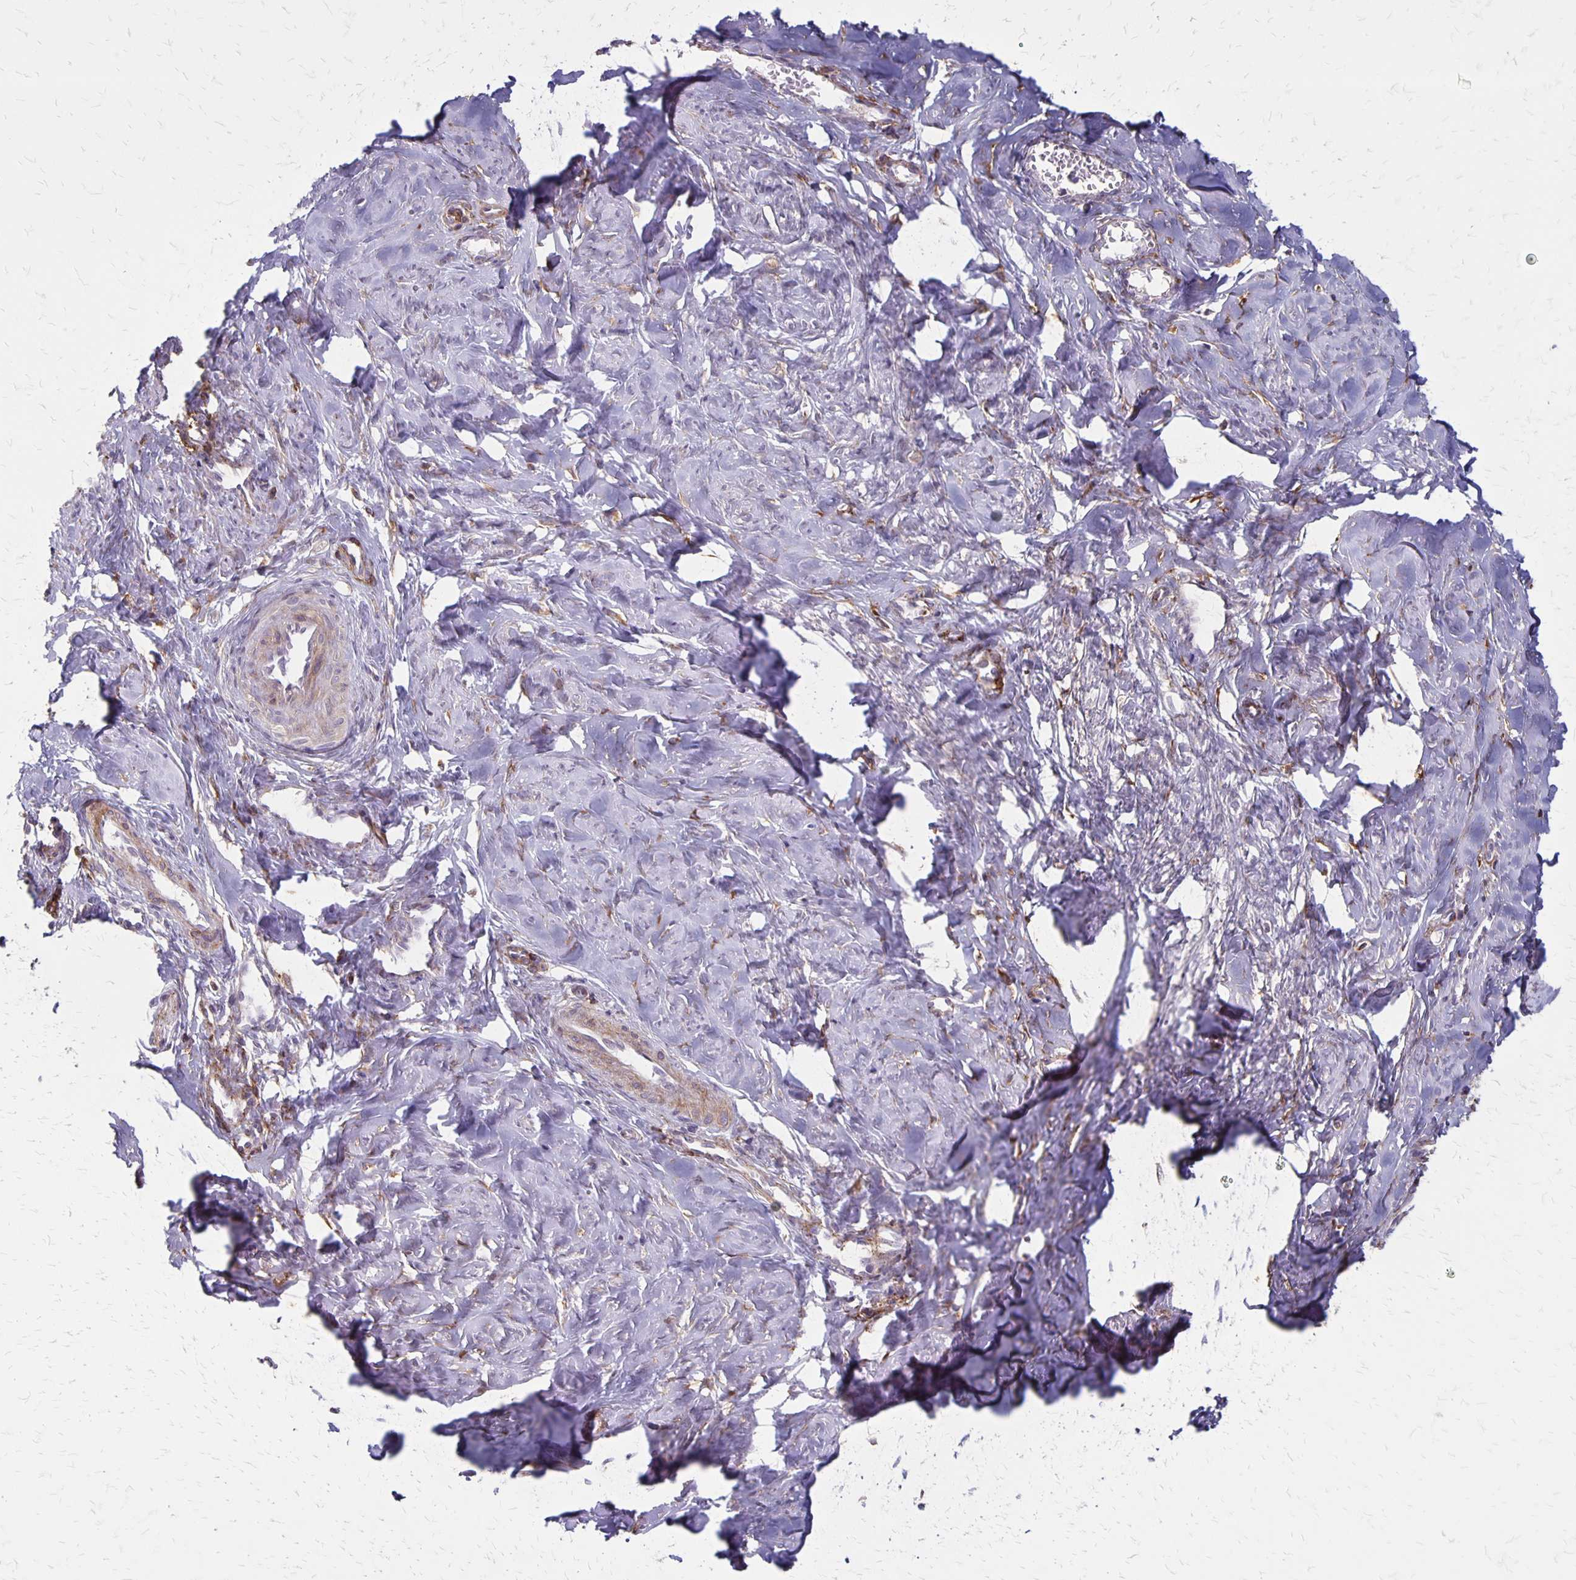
{"staining": {"intensity": "negative", "quantity": "none", "location": "none"}, "tissue": "cervical cancer", "cell_type": "Tumor cells", "image_type": "cancer", "snomed": [{"axis": "morphology", "description": "Squamous cell carcinoma, NOS"}, {"axis": "topography", "description": "Cervix"}], "caption": "Tumor cells are negative for brown protein staining in cervical cancer (squamous cell carcinoma).", "gene": "SEPTIN5", "patient": {"sex": "female", "age": 39}}